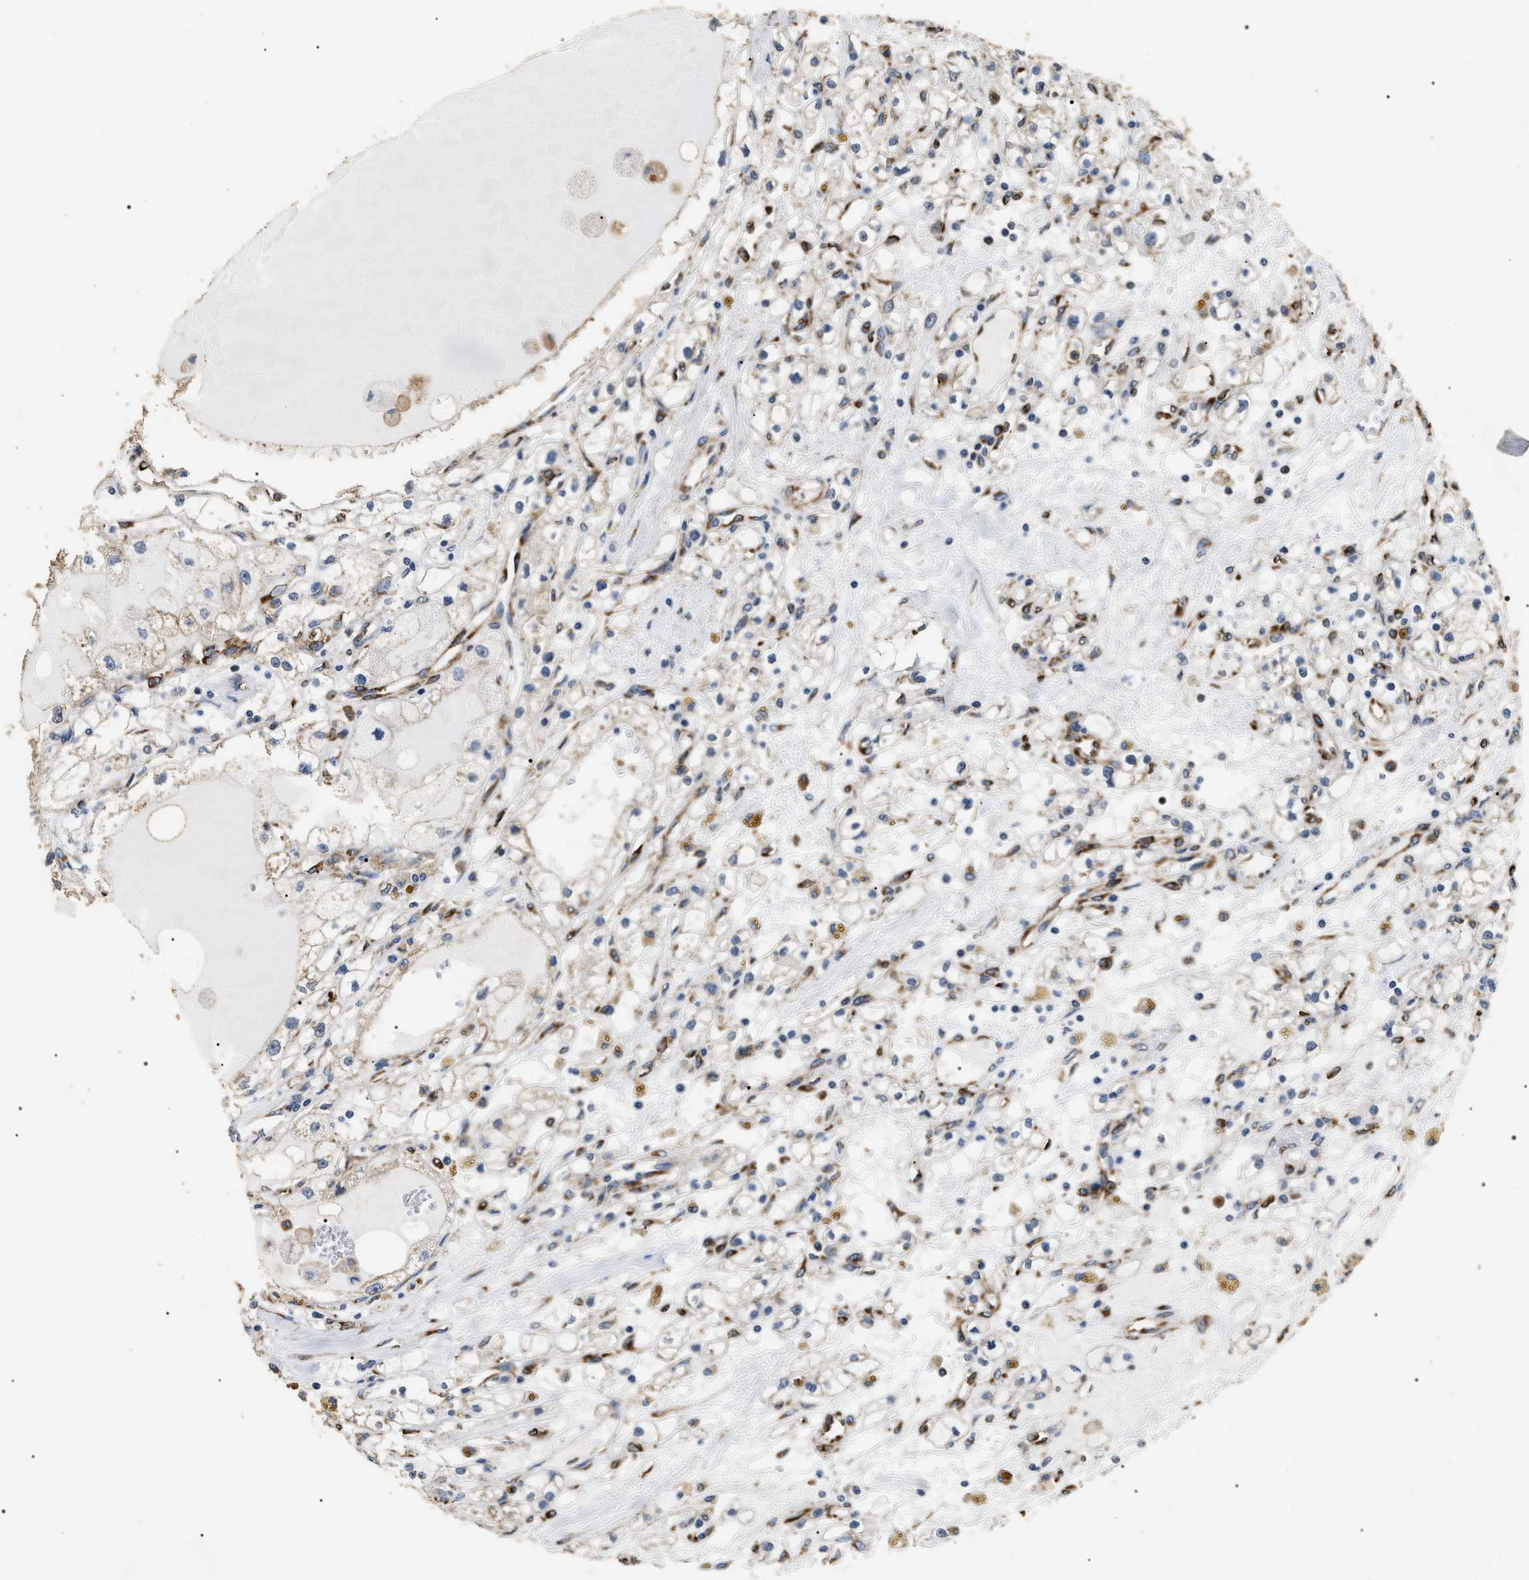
{"staining": {"intensity": "negative", "quantity": "none", "location": "none"}, "tissue": "renal cancer", "cell_type": "Tumor cells", "image_type": "cancer", "snomed": [{"axis": "morphology", "description": "Adenocarcinoma, NOS"}, {"axis": "topography", "description": "Kidney"}], "caption": "Immunohistochemistry (IHC) of renal cancer displays no positivity in tumor cells.", "gene": "KTN1", "patient": {"sex": "male", "age": 56}}